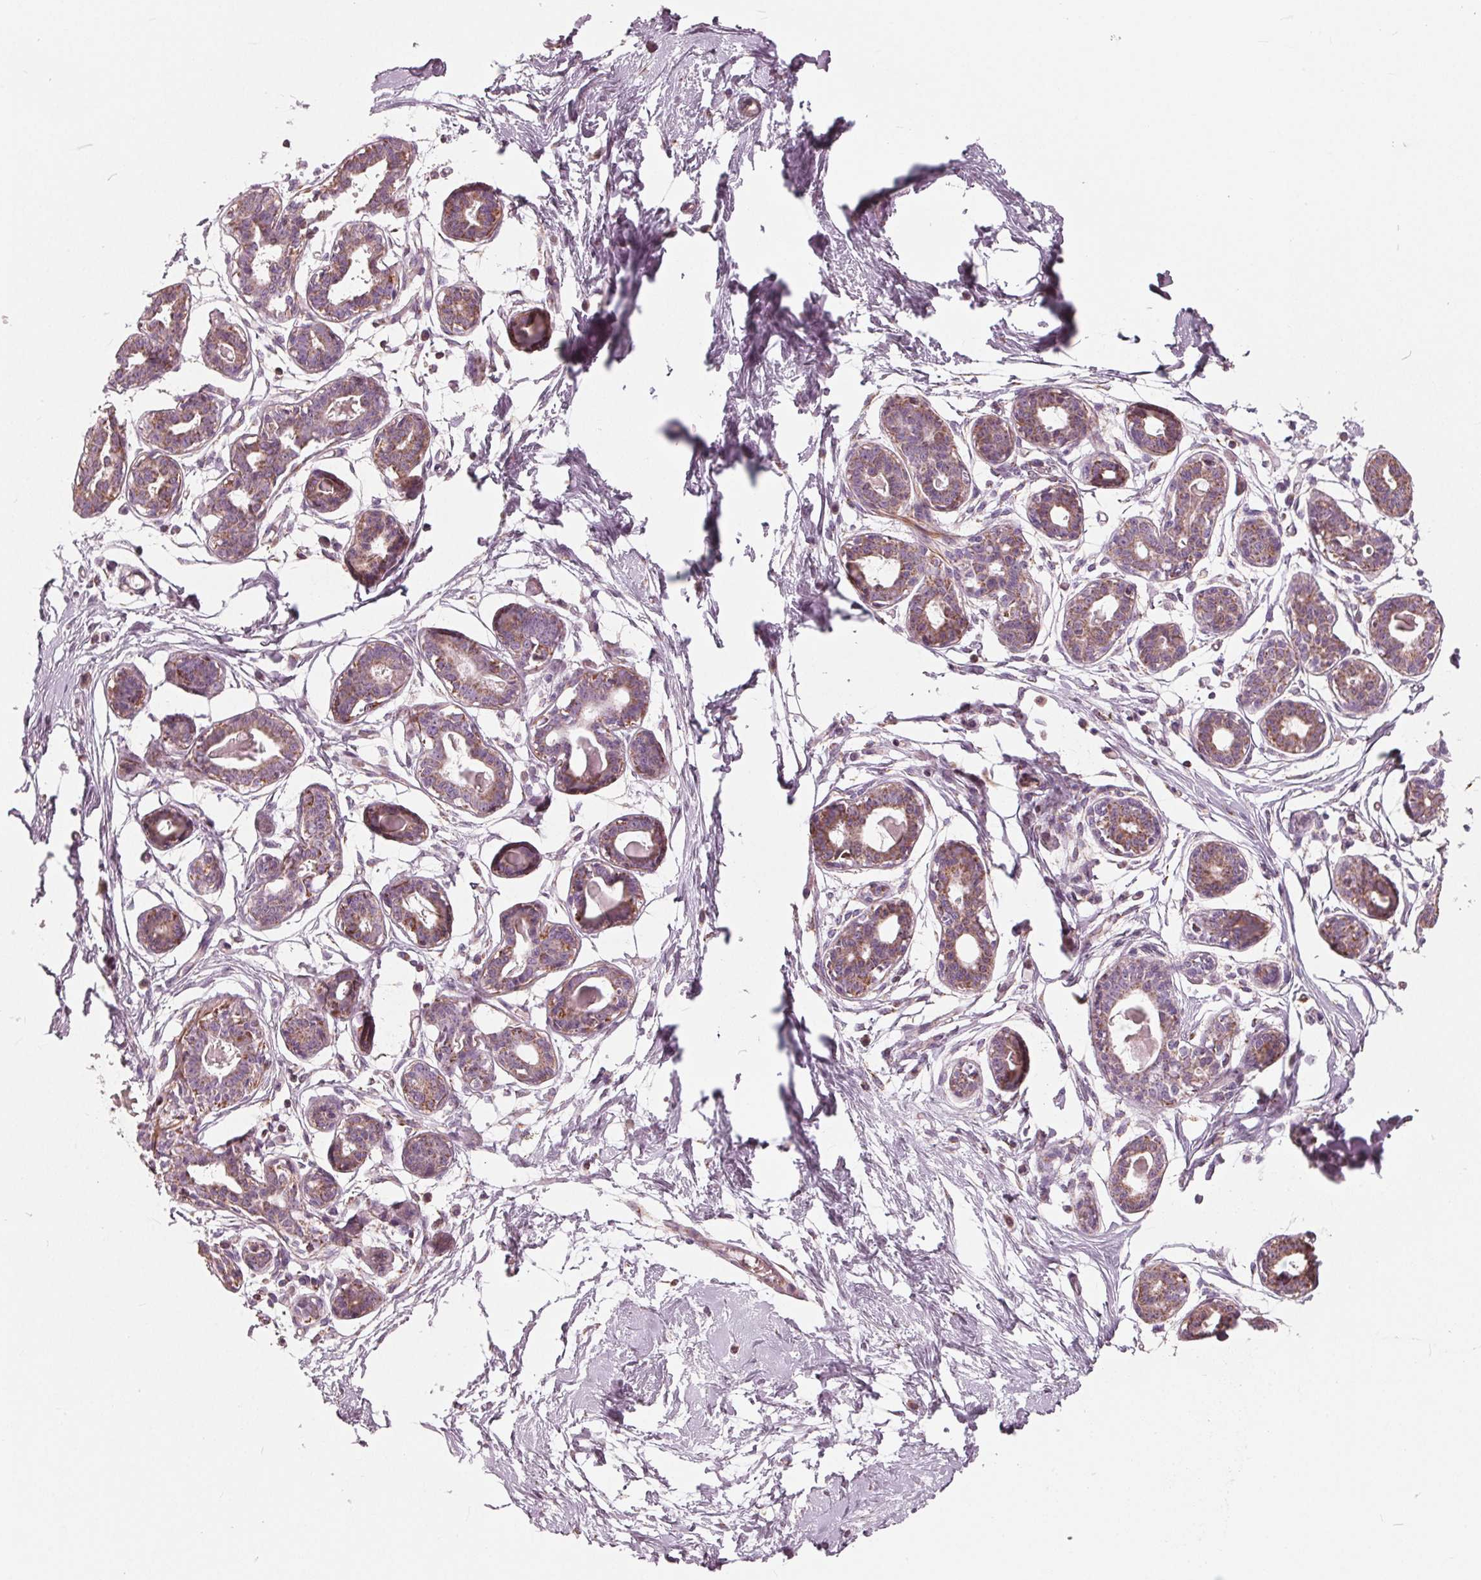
{"staining": {"intensity": "moderate", "quantity": "25%-75%", "location": "cytoplasmic/membranous"}, "tissue": "breast", "cell_type": "Adipocytes", "image_type": "normal", "snomed": [{"axis": "morphology", "description": "Normal tissue, NOS"}, {"axis": "topography", "description": "Breast"}], "caption": "This is a micrograph of immunohistochemistry staining of benign breast, which shows moderate staining in the cytoplasmic/membranous of adipocytes.", "gene": "DCAF4L2", "patient": {"sex": "female", "age": 45}}